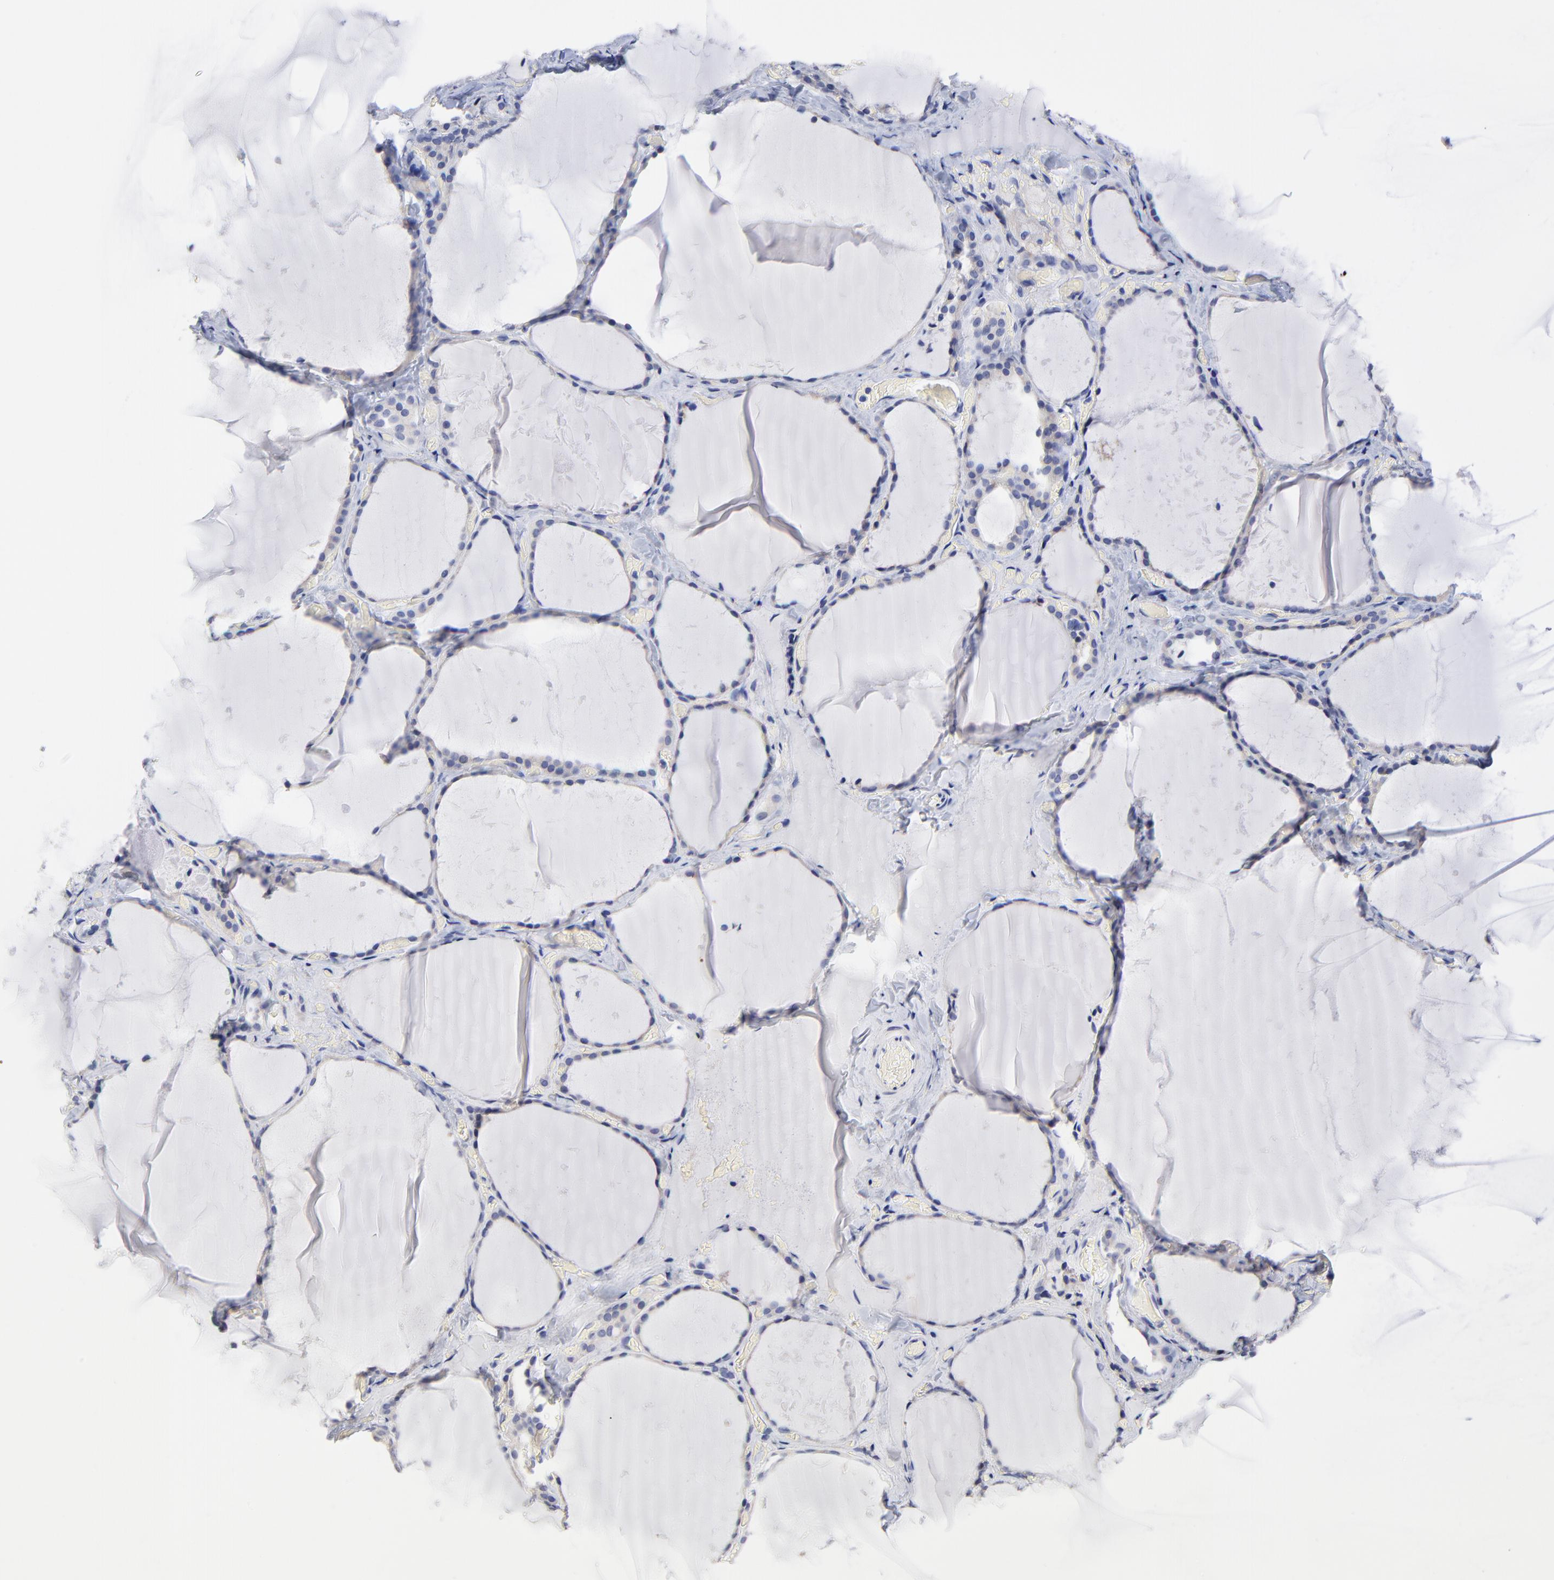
{"staining": {"intensity": "weak", "quantity": "25%-75%", "location": "cytoplasmic/membranous"}, "tissue": "thyroid gland", "cell_type": "Glandular cells", "image_type": "normal", "snomed": [{"axis": "morphology", "description": "Normal tissue, NOS"}, {"axis": "topography", "description": "Thyroid gland"}], "caption": "High-power microscopy captured an immunohistochemistry micrograph of benign thyroid gland, revealing weak cytoplasmic/membranous positivity in about 25%-75% of glandular cells. (DAB = brown stain, brightfield microscopy at high magnification).", "gene": "LAX1", "patient": {"sex": "female", "age": 22}}